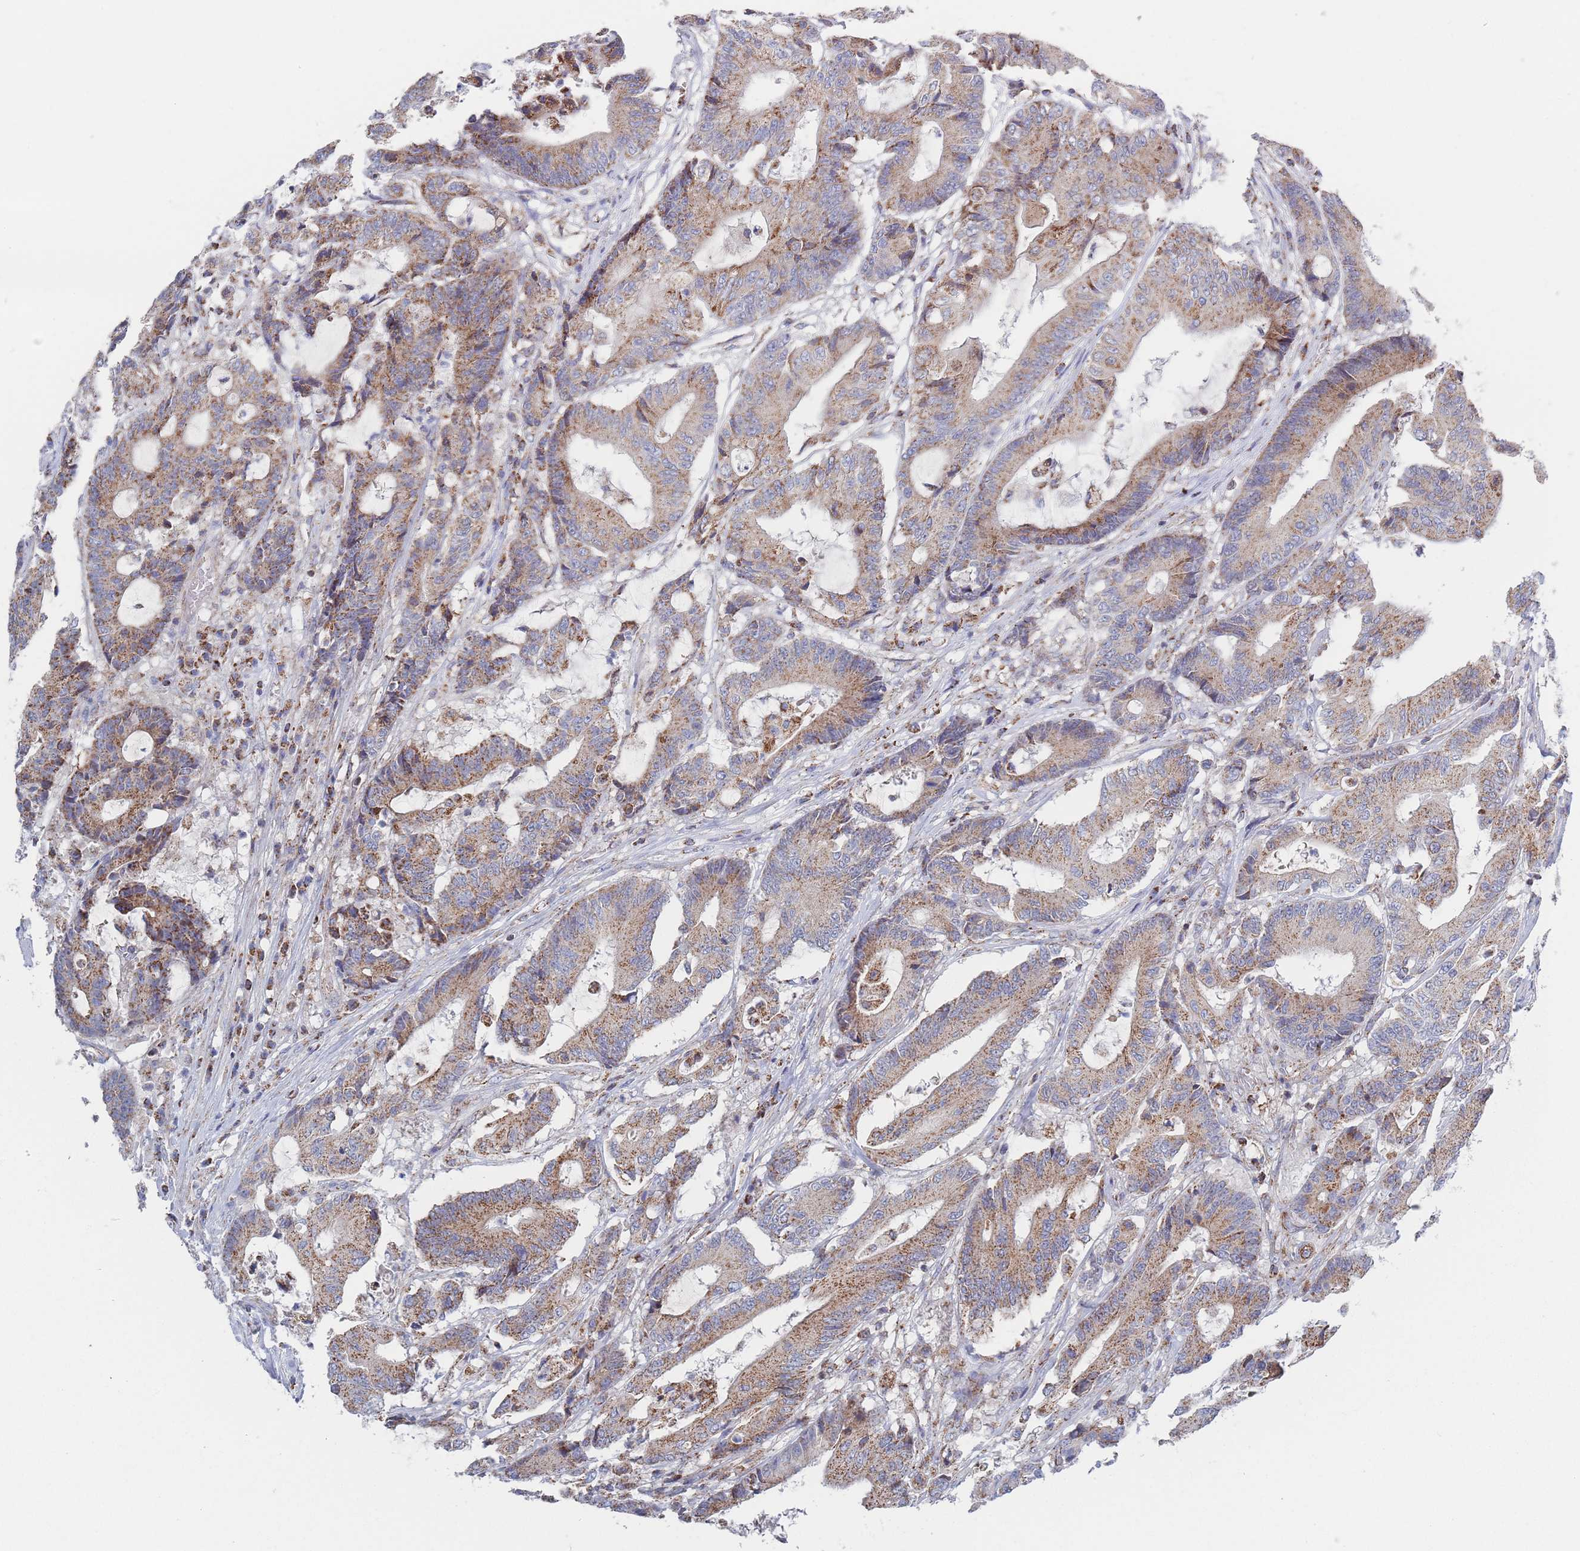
{"staining": {"intensity": "moderate", "quantity": ">75%", "location": "cytoplasmic/membranous"}, "tissue": "colorectal cancer", "cell_type": "Tumor cells", "image_type": "cancer", "snomed": [{"axis": "morphology", "description": "Adenocarcinoma, NOS"}, {"axis": "topography", "description": "Colon"}], "caption": "Moderate cytoplasmic/membranous protein positivity is seen in about >75% of tumor cells in colorectal cancer.", "gene": "IKZF4", "patient": {"sex": "female", "age": 84}}